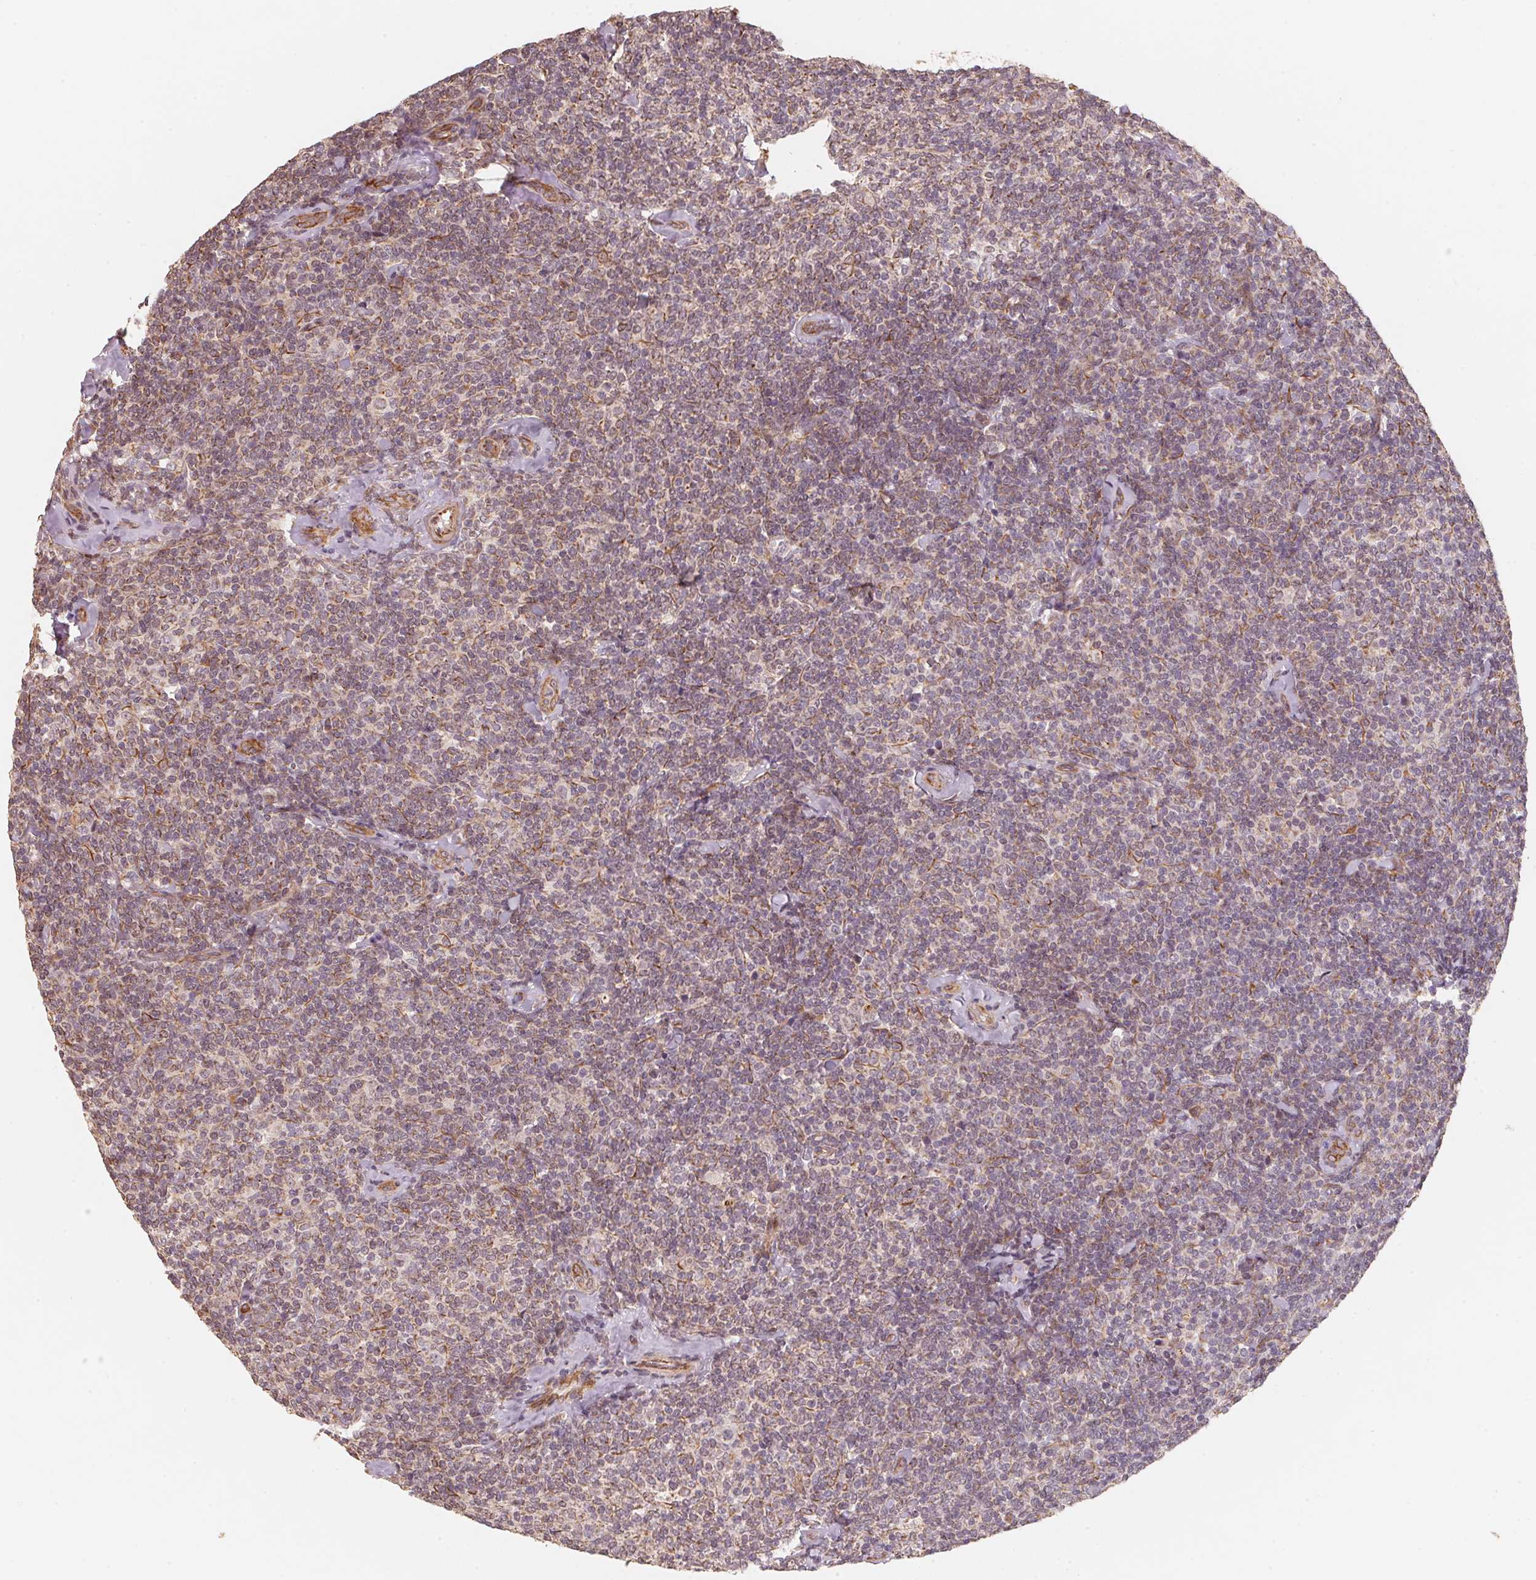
{"staining": {"intensity": "weak", "quantity": "25%-75%", "location": "cytoplasmic/membranous"}, "tissue": "lymphoma", "cell_type": "Tumor cells", "image_type": "cancer", "snomed": [{"axis": "morphology", "description": "Malignant lymphoma, non-Hodgkin's type, Low grade"}, {"axis": "topography", "description": "Lymph node"}], "caption": "A micrograph showing weak cytoplasmic/membranous positivity in about 25%-75% of tumor cells in low-grade malignant lymphoma, non-Hodgkin's type, as visualized by brown immunohistochemical staining.", "gene": "TSPAN12", "patient": {"sex": "female", "age": 56}}